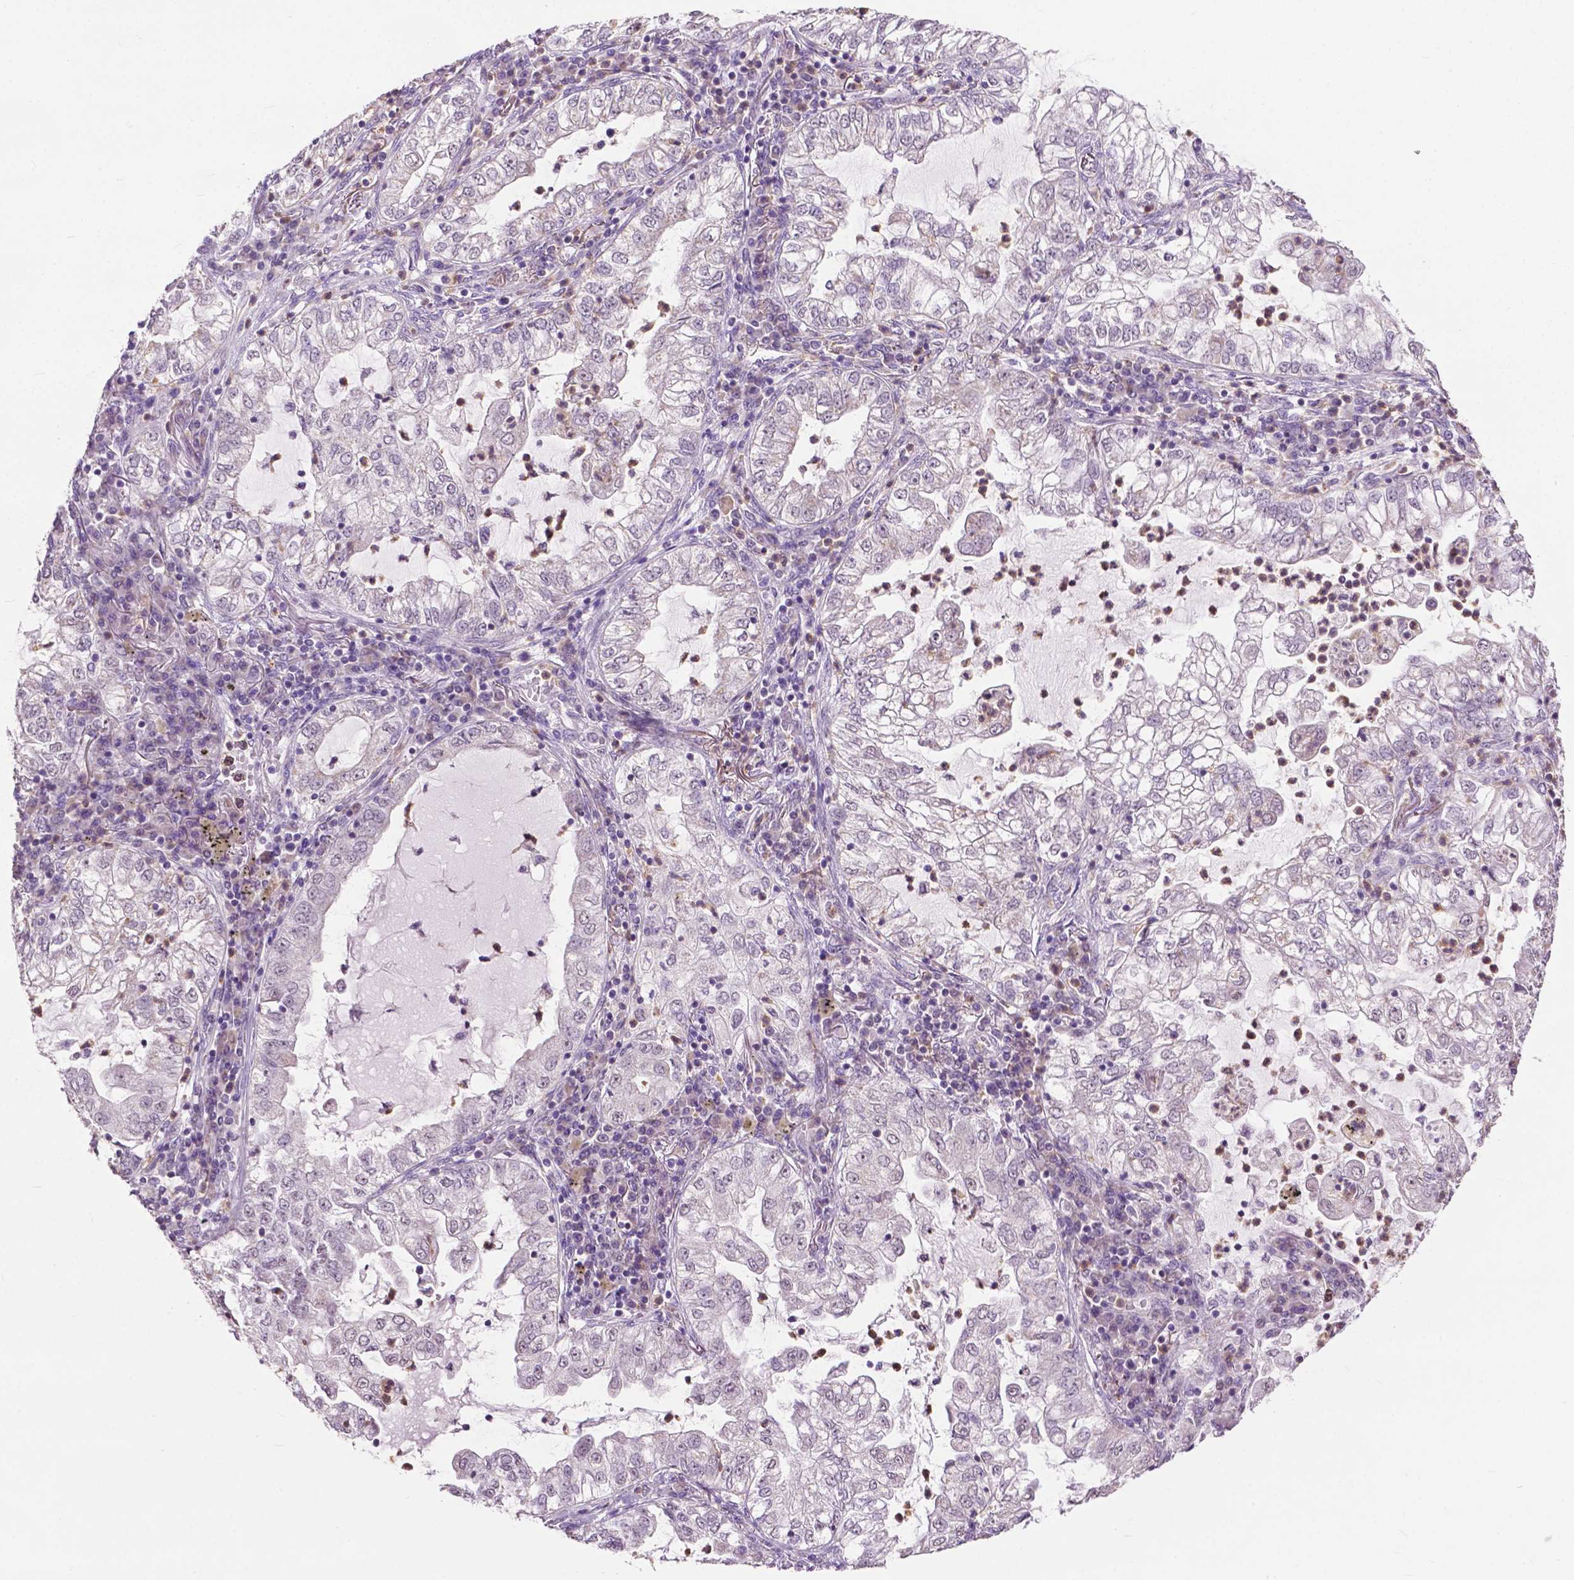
{"staining": {"intensity": "negative", "quantity": "none", "location": "none"}, "tissue": "lung cancer", "cell_type": "Tumor cells", "image_type": "cancer", "snomed": [{"axis": "morphology", "description": "Adenocarcinoma, NOS"}, {"axis": "topography", "description": "Lung"}], "caption": "The IHC photomicrograph has no significant expression in tumor cells of adenocarcinoma (lung) tissue.", "gene": "TTC9B", "patient": {"sex": "female", "age": 73}}